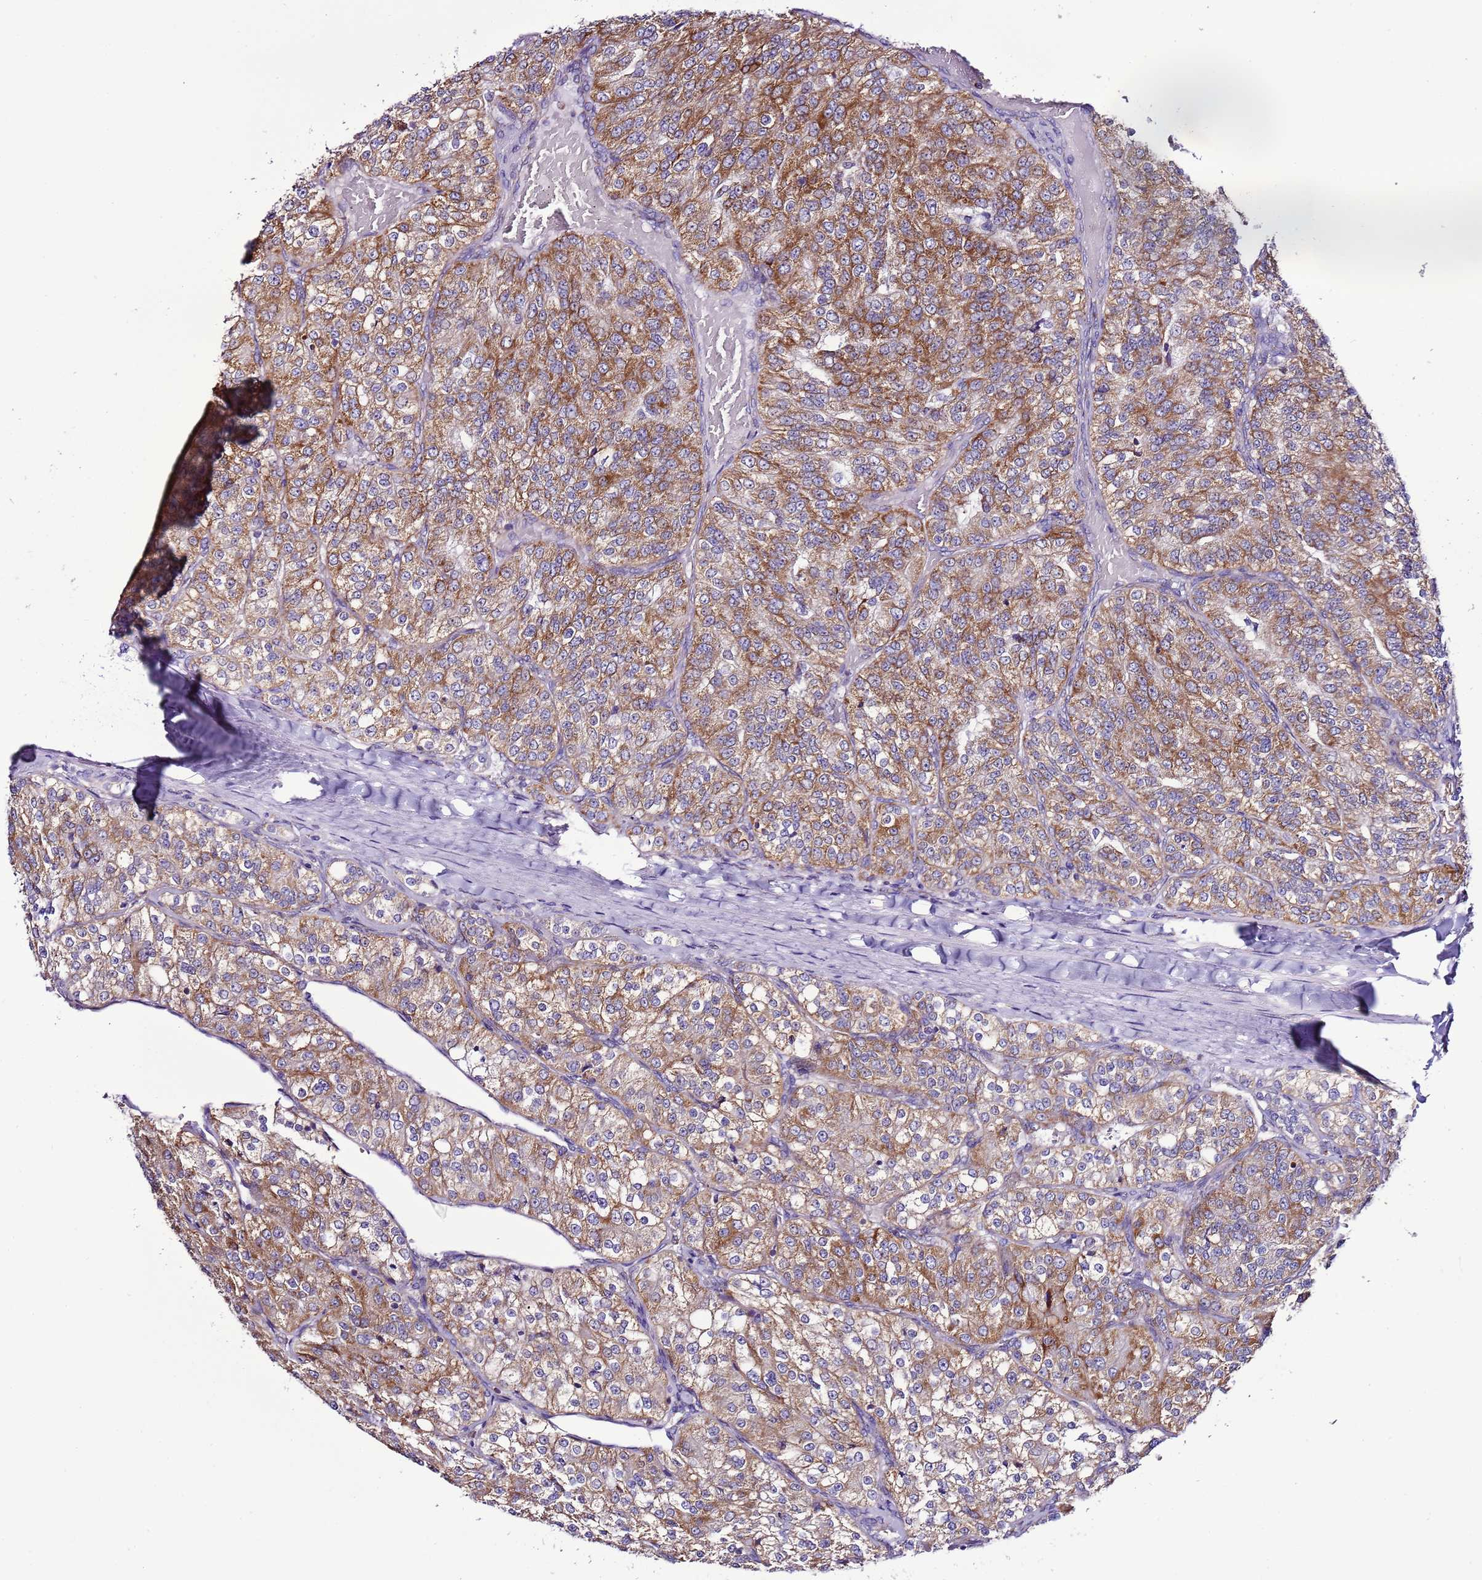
{"staining": {"intensity": "moderate", "quantity": ">75%", "location": "cytoplasmic/membranous"}, "tissue": "renal cancer", "cell_type": "Tumor cells", "image_type": "cancer", "snomed": [{"axis": "morphology", "description": "Adenocarcinoma, NOS"}, {"axis": "topography", "description": "Kidney"}], "caption": "Immunohistochemical staining of renal cancer (adenocarcinoma) displays moderate cytoplasmic/membranous protein positivity in approximately >75% of tumor cells. (IHC, brightfield microscopy, high magnification).", "gene": "UEVLD", "patient": {"sex": "female", "age": 63}}